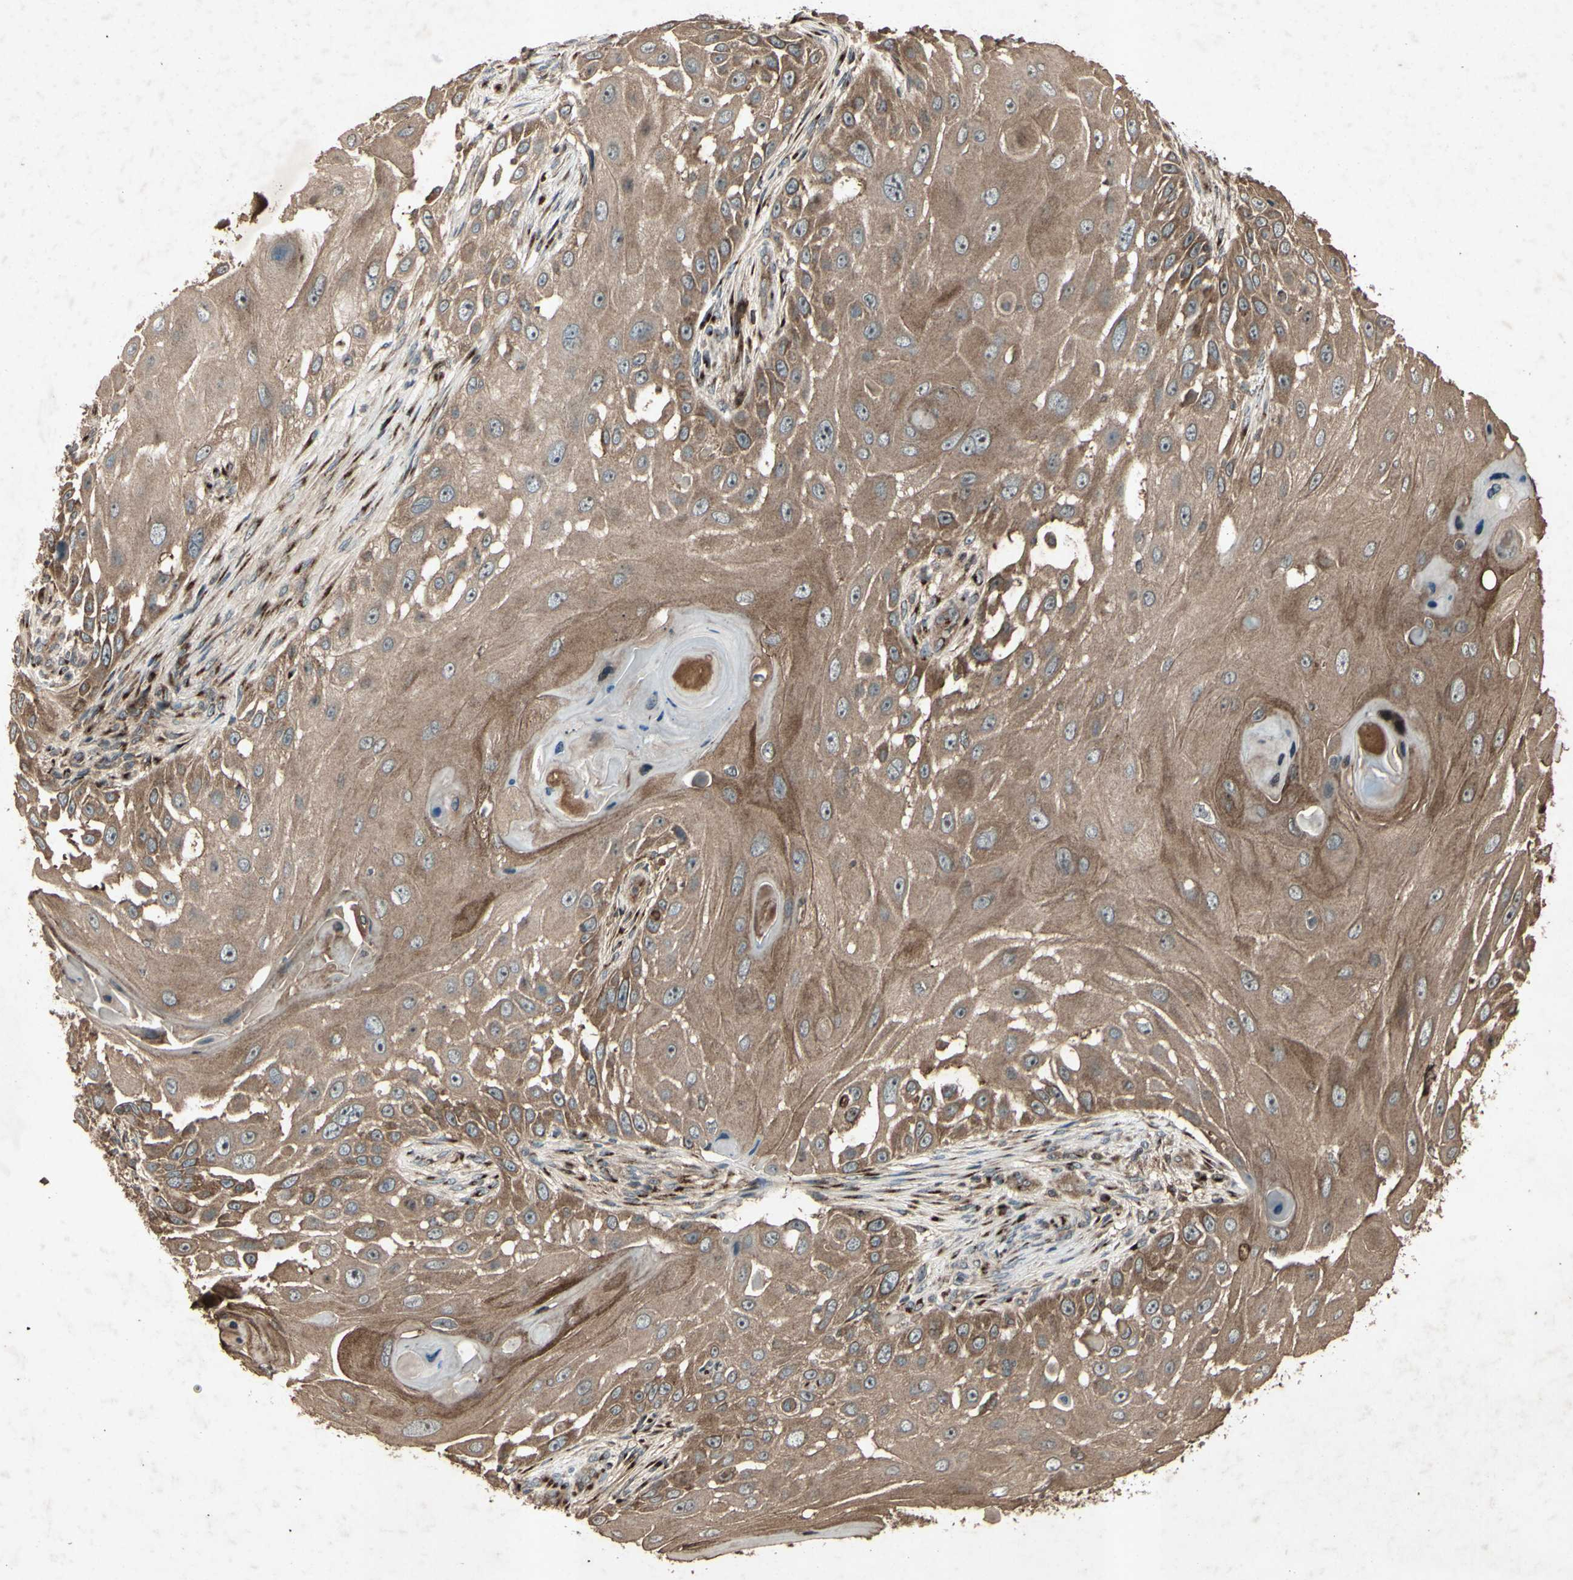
{"staining": {"intensity": "moderate", "quantity": ">75%", "location": "cytoplasmic/membranous"}, "tissue": "skin cancer", "cell_type": "Tumor cells", "image_type": "cancer", "snomed": [{"axis": "morphology", "description": "Squamous cell carcinoma, NOS"}, {"axis": "topography", "description": "Skin"}], "caption": "Protein expression analysis of skin squamous cell carcinoma reveals moderate cytoplasmic/membranous staining in about >75% of tumor cells.", "gene": "AP1G1", "patient": {"sex": "female", "age": 44}}